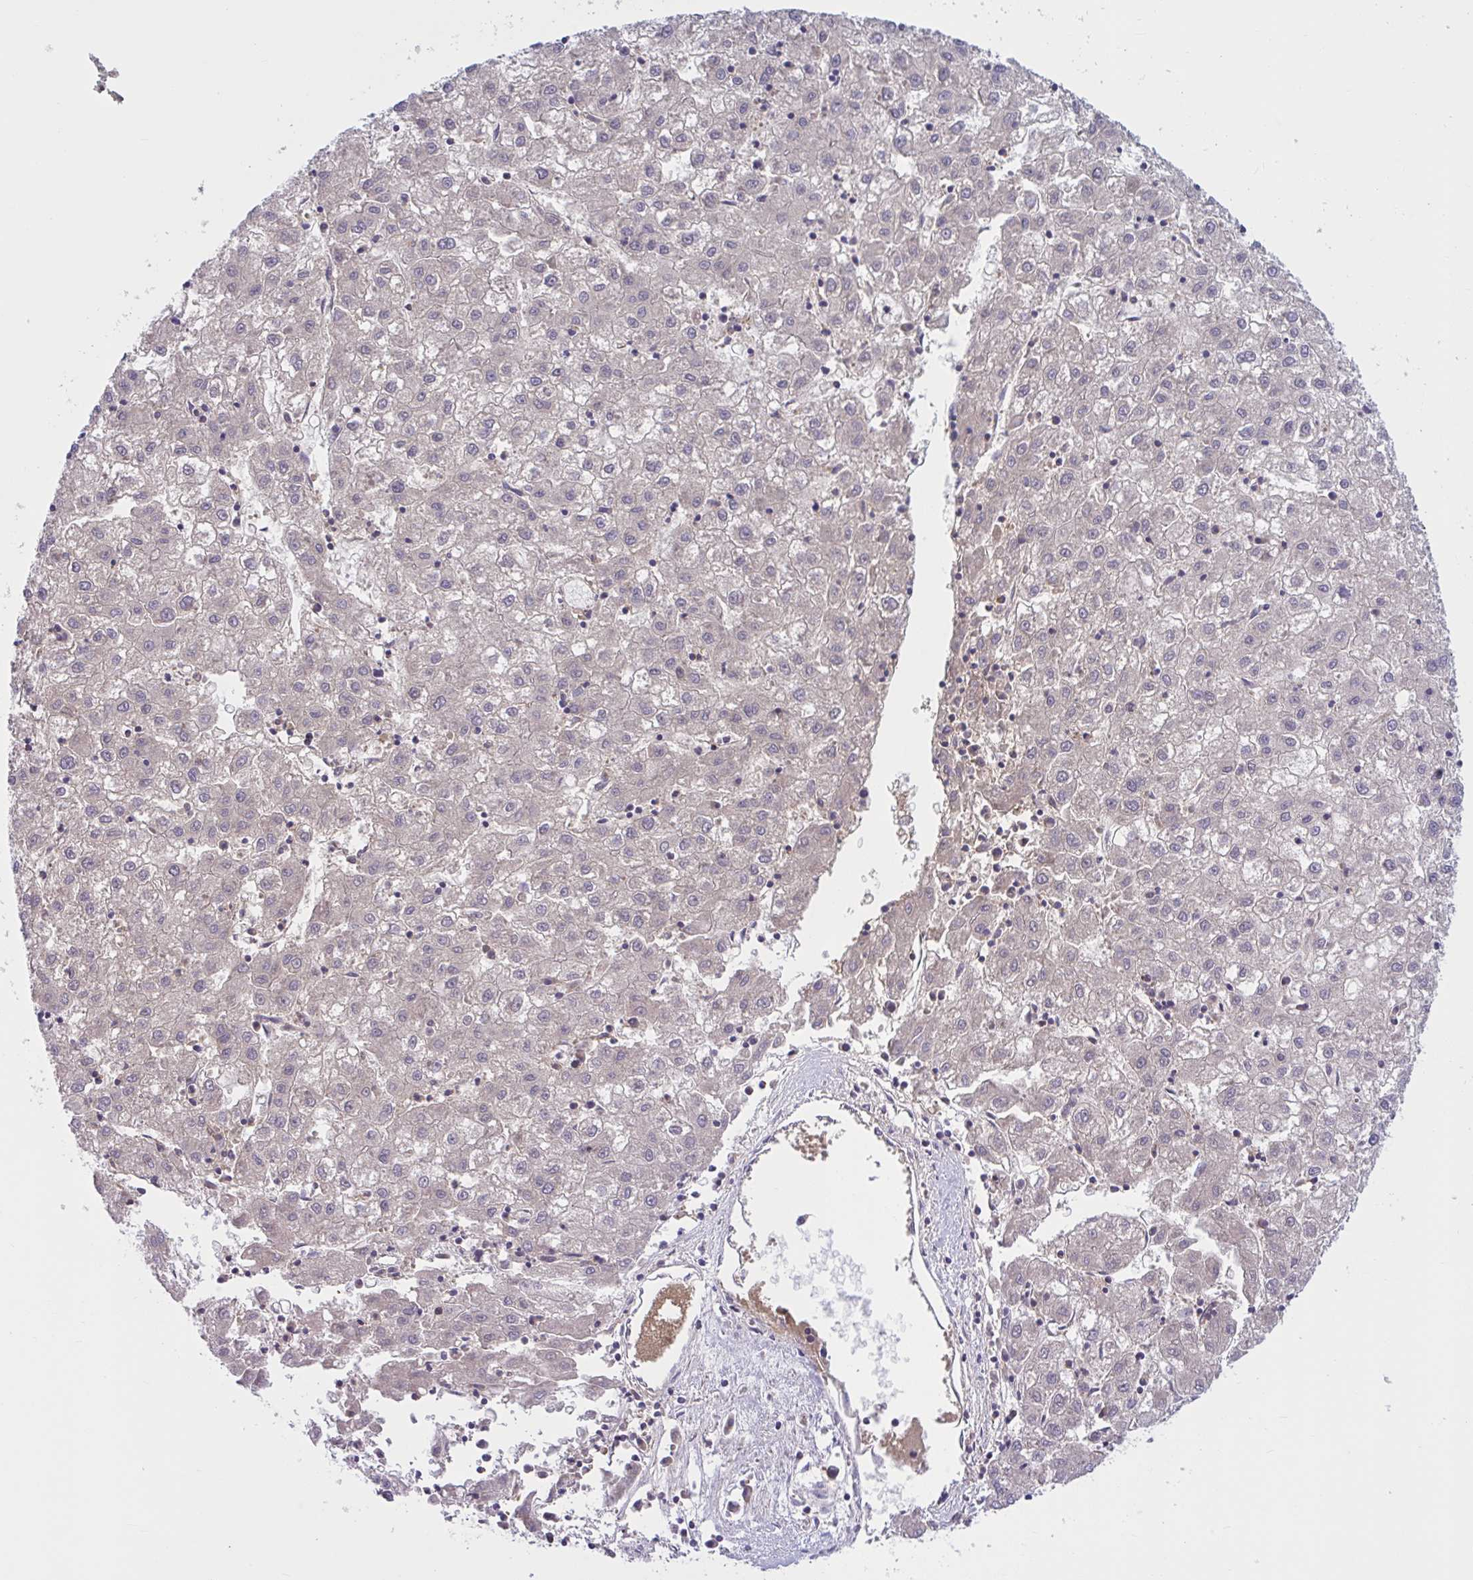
{"staining": {"intensity": "negative", "quantity": "none", "location": "none"}, "tissue": "liver cancer", "cell_type": "Tumor cells", "image_type": "cancer", "snomed": [{"axis": "morphology", "description": "Carcinoma, Hepatocellular, NOS"}, {"axis": "topography", "description": "Liver"}], "caption": "Protein analysis of liver cancer exhibits no significant positivity in tumor cells.", "gene": "WNT9B", "patient": {"sex": "male", "age": 72}}